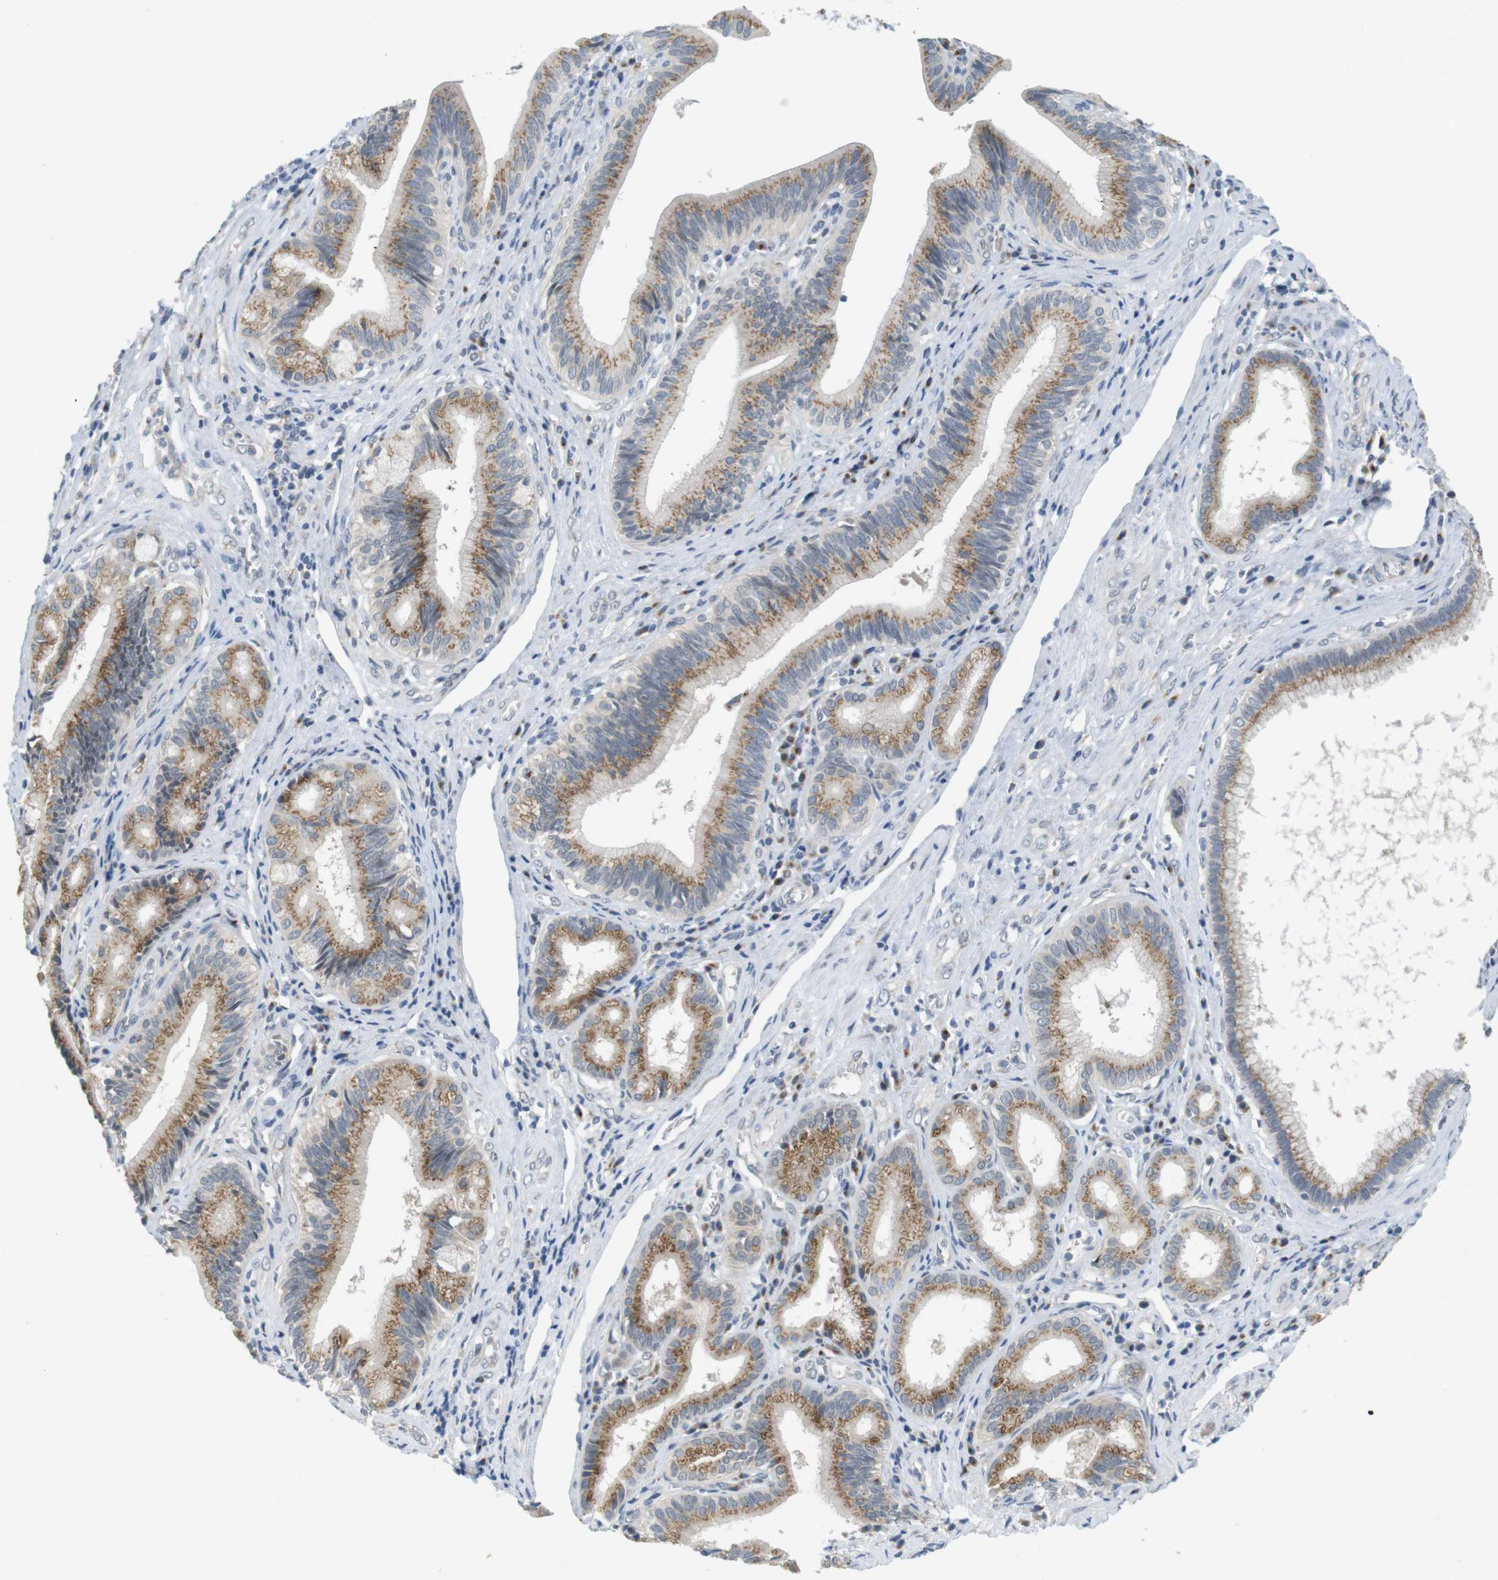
{"staining": {"intensity": "moderate", "quantity": ">75%", "location": "cytoplasmic/membranous"}, "tissue": "pancreatic cancer", "cell_type": "Tumor cells", "image_type": "cancer", "snomed": [{"axis": "morphology", "description": "Adenocarcinoma, NOS"}, {"axis": "topography", "description": "Pancreas"}], "caption": "Tumor cells show moderate cytoplasmic/membranous staining in approximately >75% of cells in pancreatic cancer.", "gene": "YIPF3", "patient": {"sex": "female", "age": 75}}